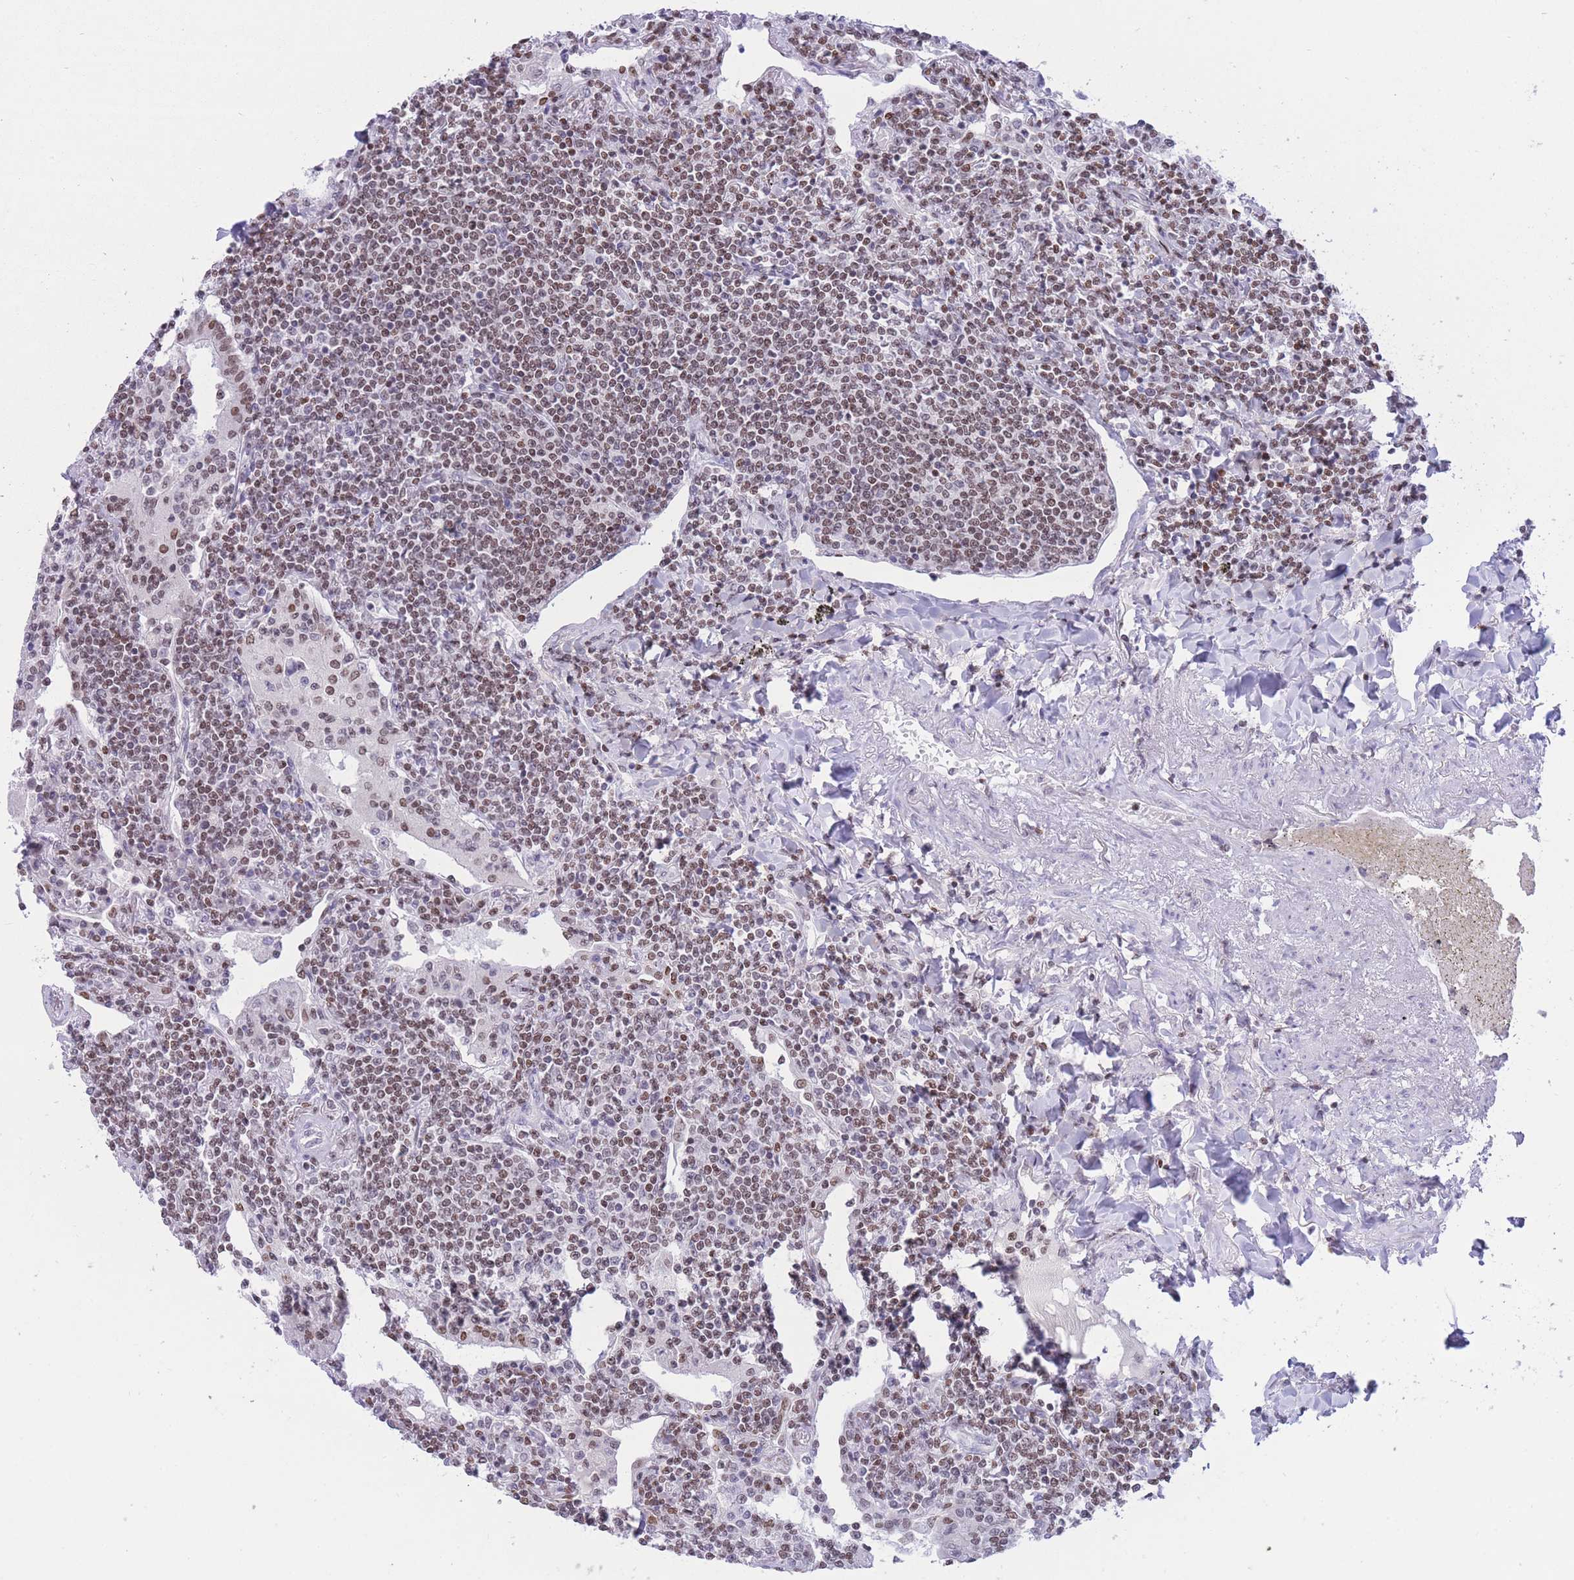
{"staining": {"intensity": "weak", "quantity": ">75%", "location": "nuclear"}, "tissue": "lymphoma", "cell_type": "Tumor cells", "image_type": "cancer", "snomed": [{"axis": "morphology", "description": "Malignant lymphoma, non-Hodgkin's type, Low grade"}, {"axis": "topography", "description": "Lung"}], "caption": "A low amount of weak nuclear expression is identified in about >75% of tumor cells in lymphoma tissue.", "gene": "HMGN1", "patient": {"sex": "female", "age": 71}}